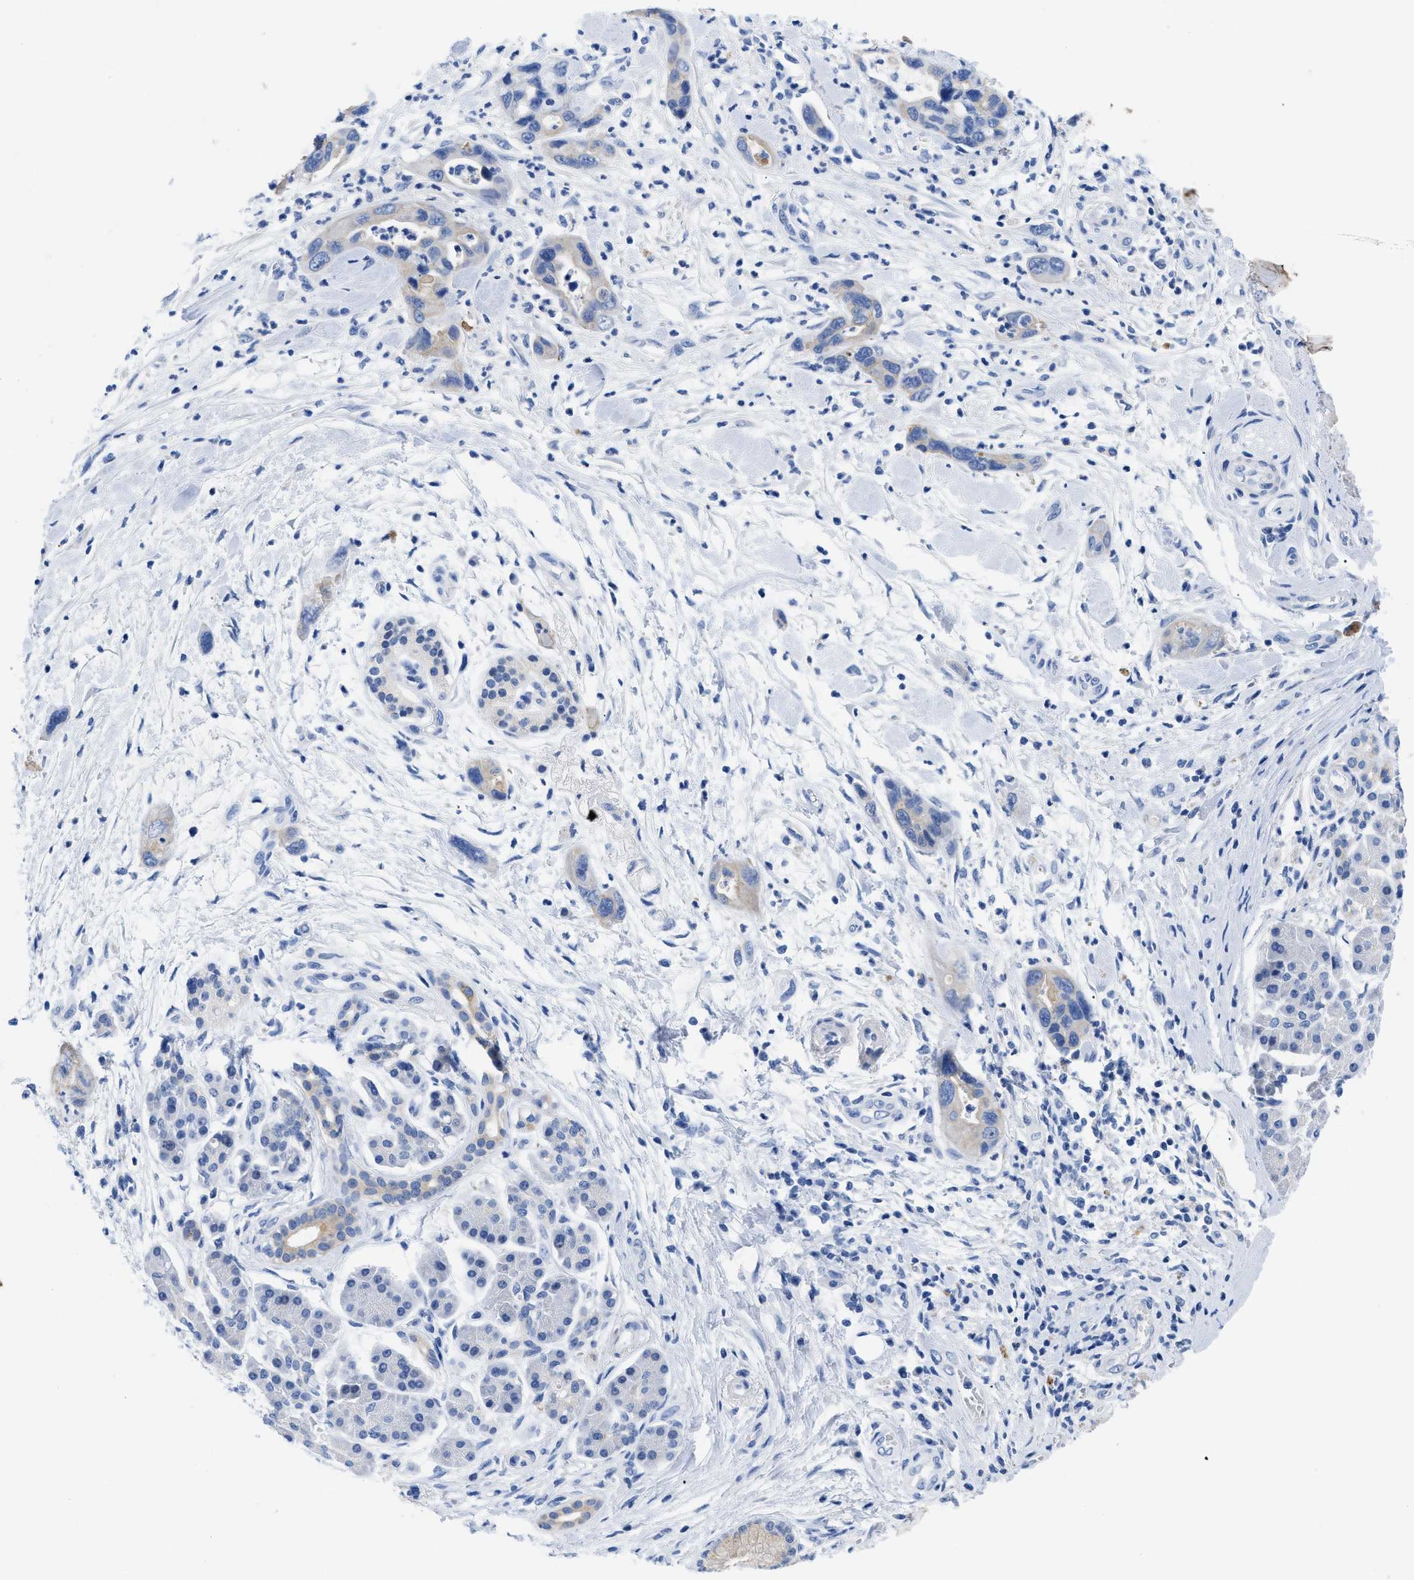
{"staining": {"intensity": "weak", "quantity": "<25%", "location": "cytoplasmic/membranous"}, "tissue": "pancreatic cancer", "cell_type": "Tumor cells", "image_type": "cancer", "snomed": [{"axis": "morphology", "description": "Adenocarcinoma, NOS"}, {"axis": "topography", "description": "Pancreas"}], "caption": "The histopathology image shows no significant expression in tumor cells of pancreatic adenocarcinoma.", "gene": "TMEM68", "patient": {"sex": "female", "age": 70}}